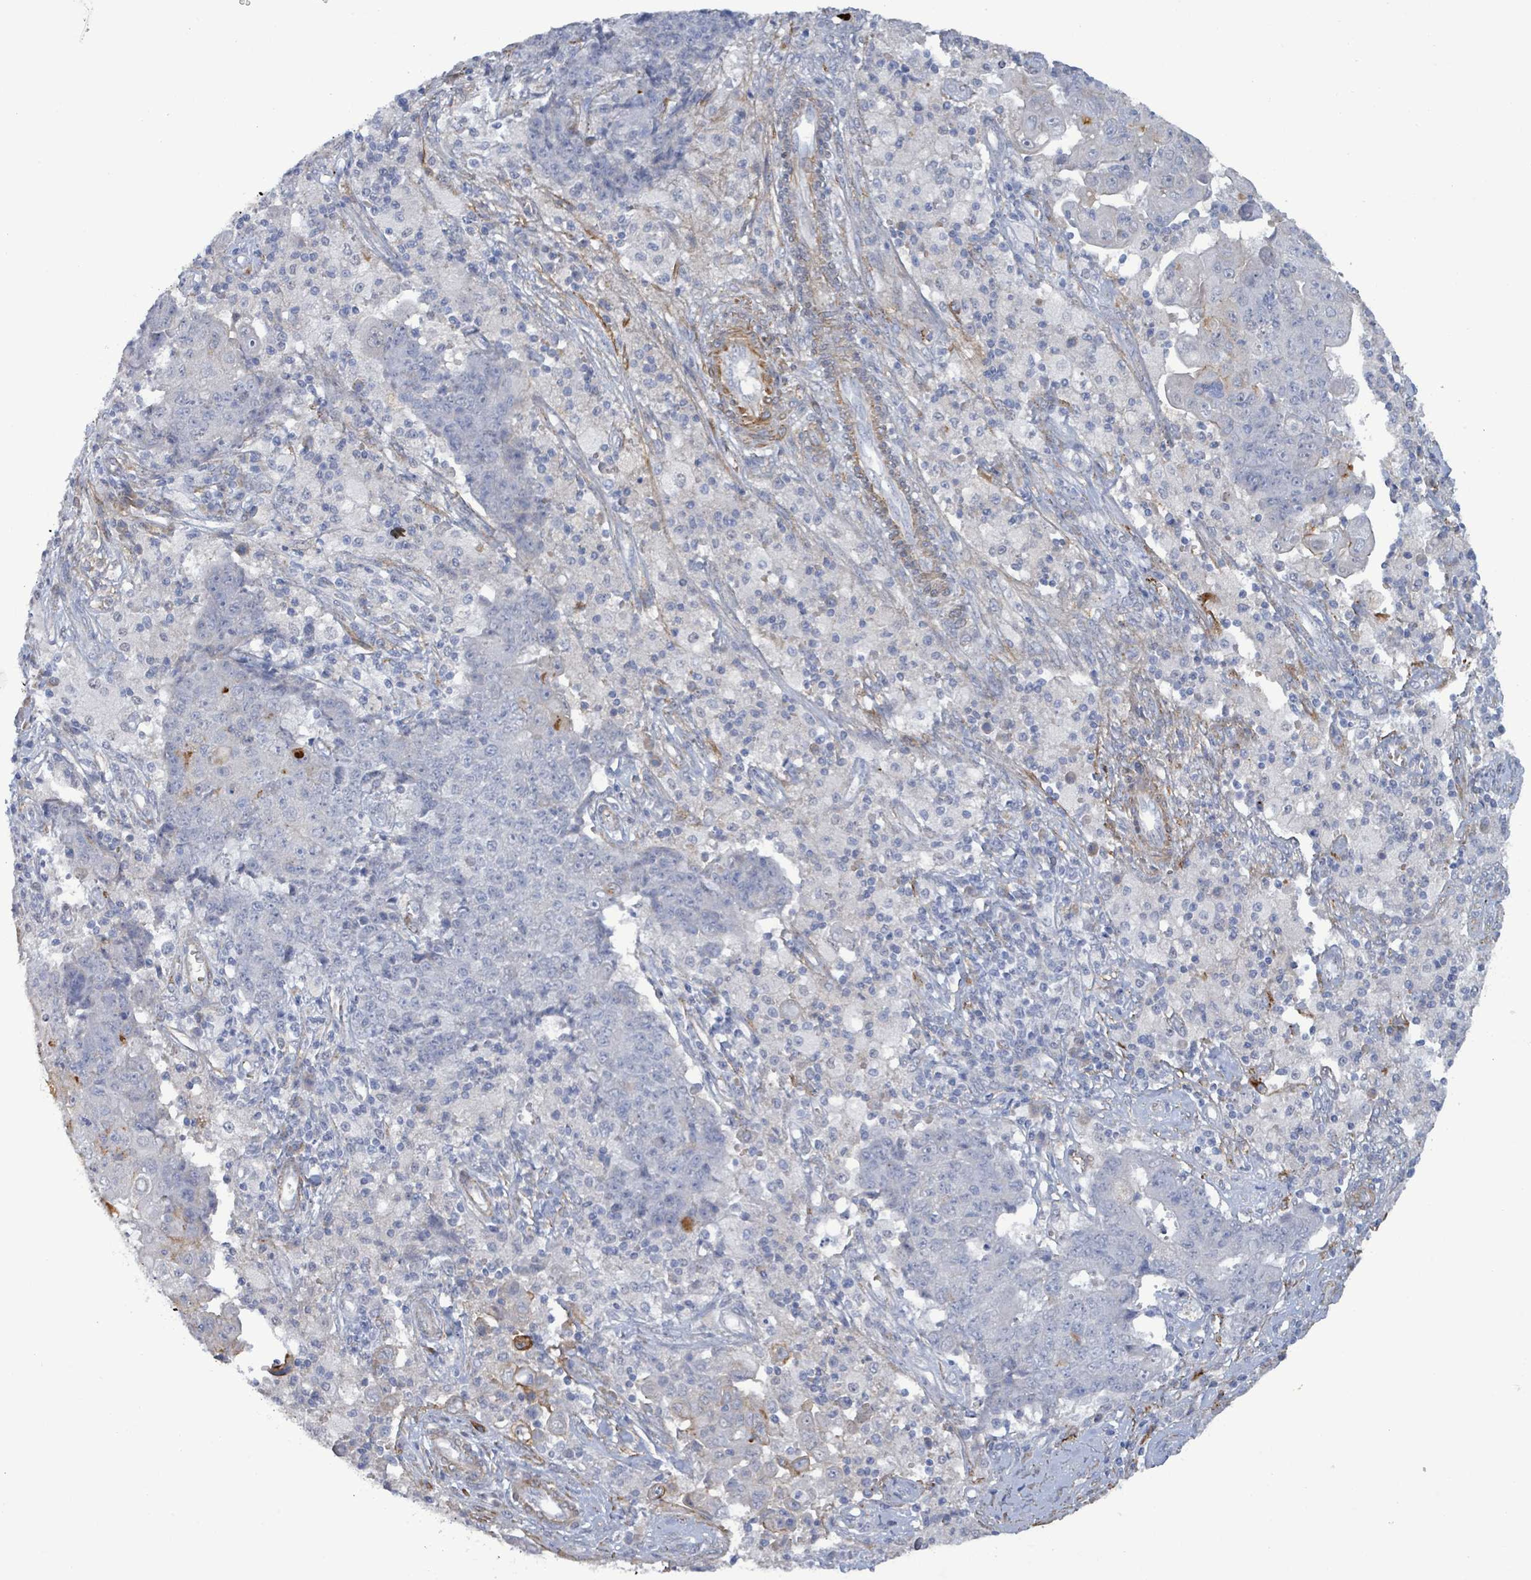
{"staining": {"intensity": "negative", "quantity": "none", "location": "none"}, "tissue": "ovarian cancer", "cell_type": "Tumor cells", "image_type": "cancer", "snomed": [{"axis": "morphology", "description": "Carcinoma, endometroid"}, {"axis": "topography", "description": "Ovary"}], "caption": "Ovarian cancer (endometroid carcinoma) stained for a protein using immunohistochemistry (IHC) exhibits no expression tumor cells.", "gene": "DMRTC1B", "patient": {"sex": "female", "age": 42}}